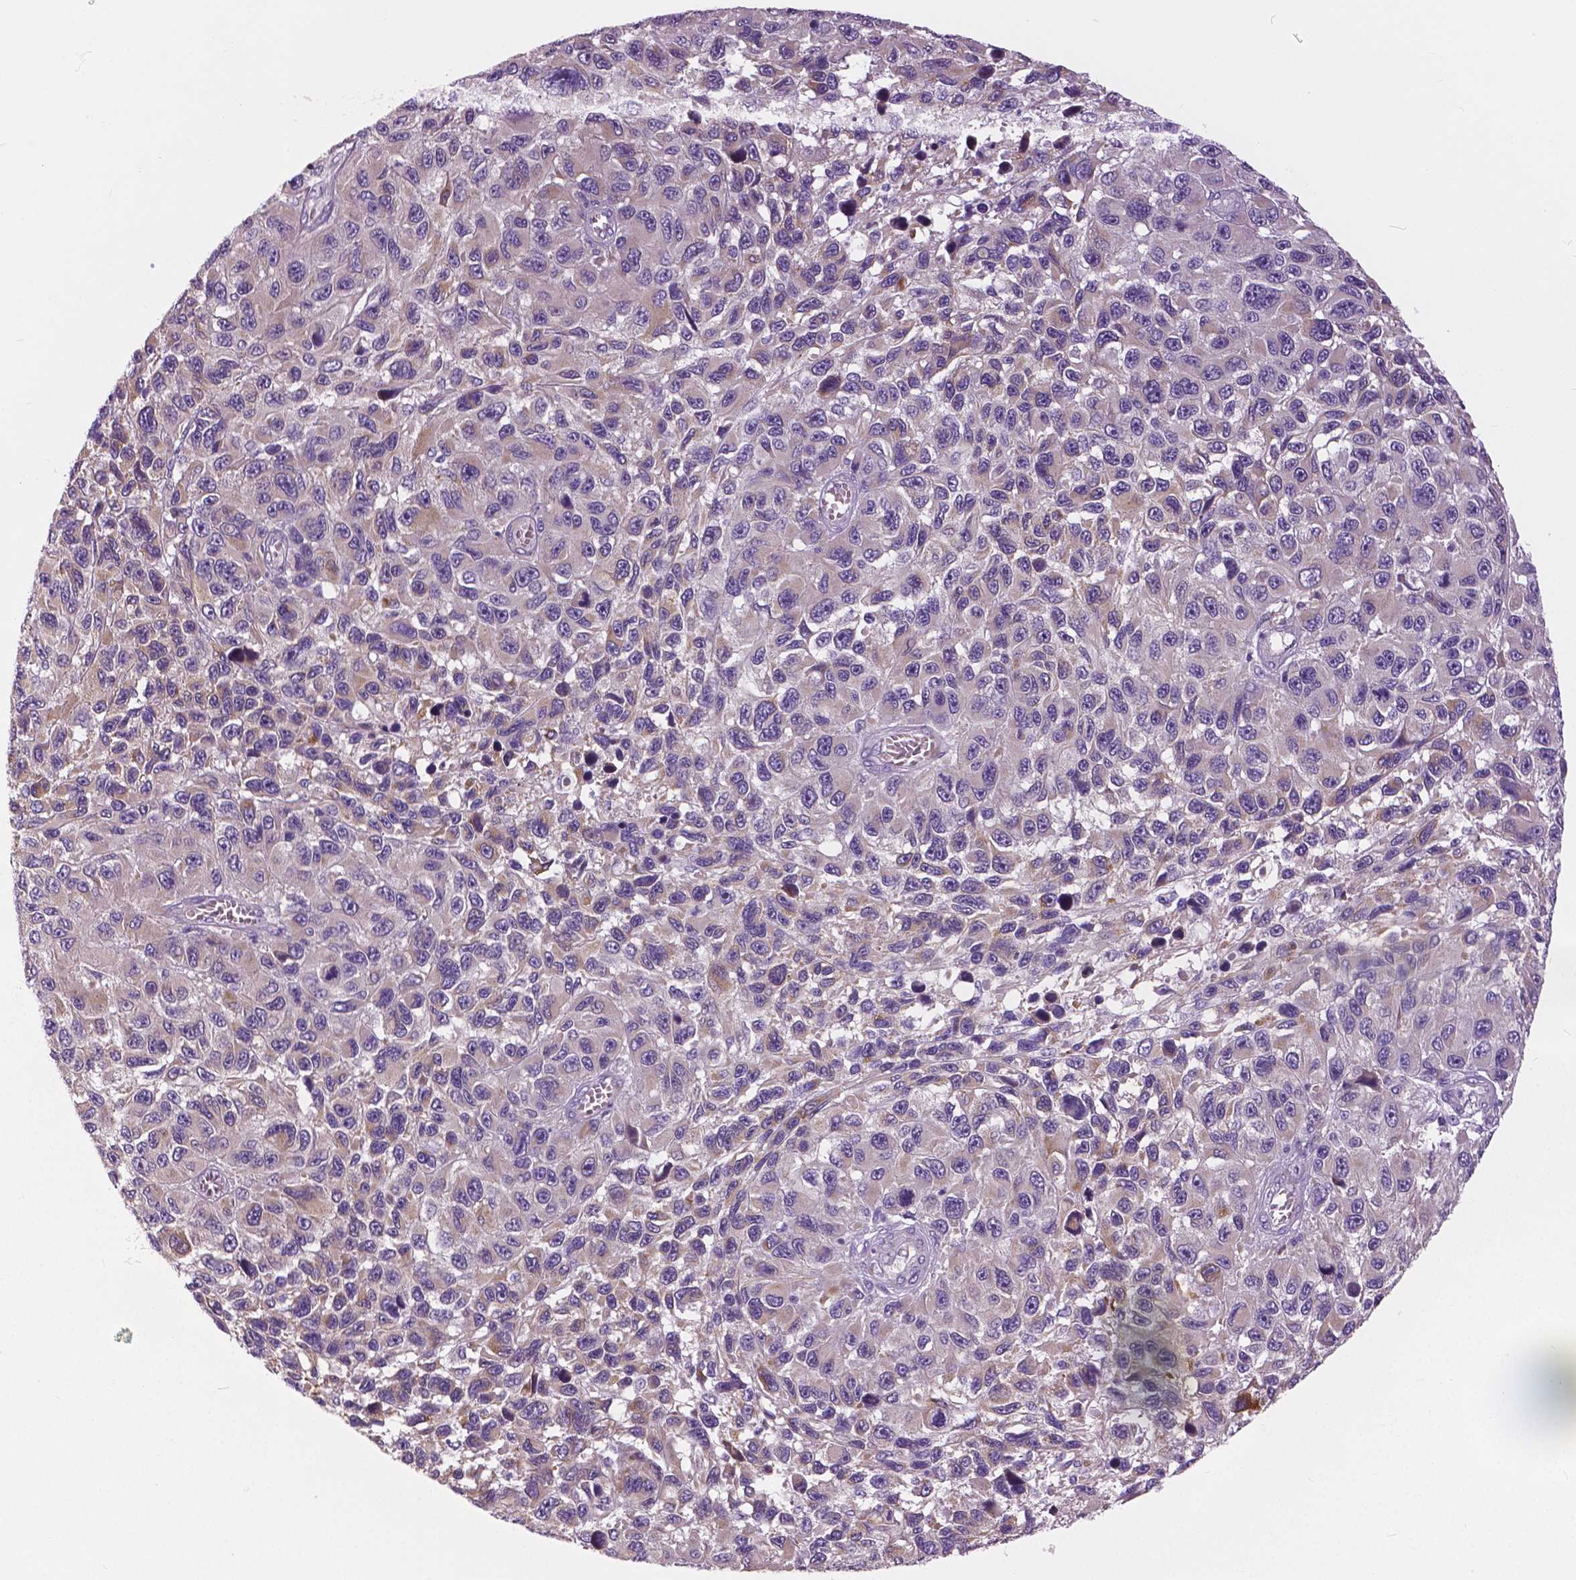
{"staining": {"intensity": "weak", "quantity": "<25%", "location": "cytoplasmic/membranous"}, "tissue": "melanoma", "cell_type": "Tumor cells", "image_type": "cancer", "snomed": [{"axis": "morphology", "description": "Malignant melanoma, NOS"}, {"axis": "topography", "description": "Skin"}], "caption": "A histopathology image of human malignant melanoma is negative for staining in tumor cells.", "gene": "SERPINI1", "patient": {"sex": "male", "age": 53}}